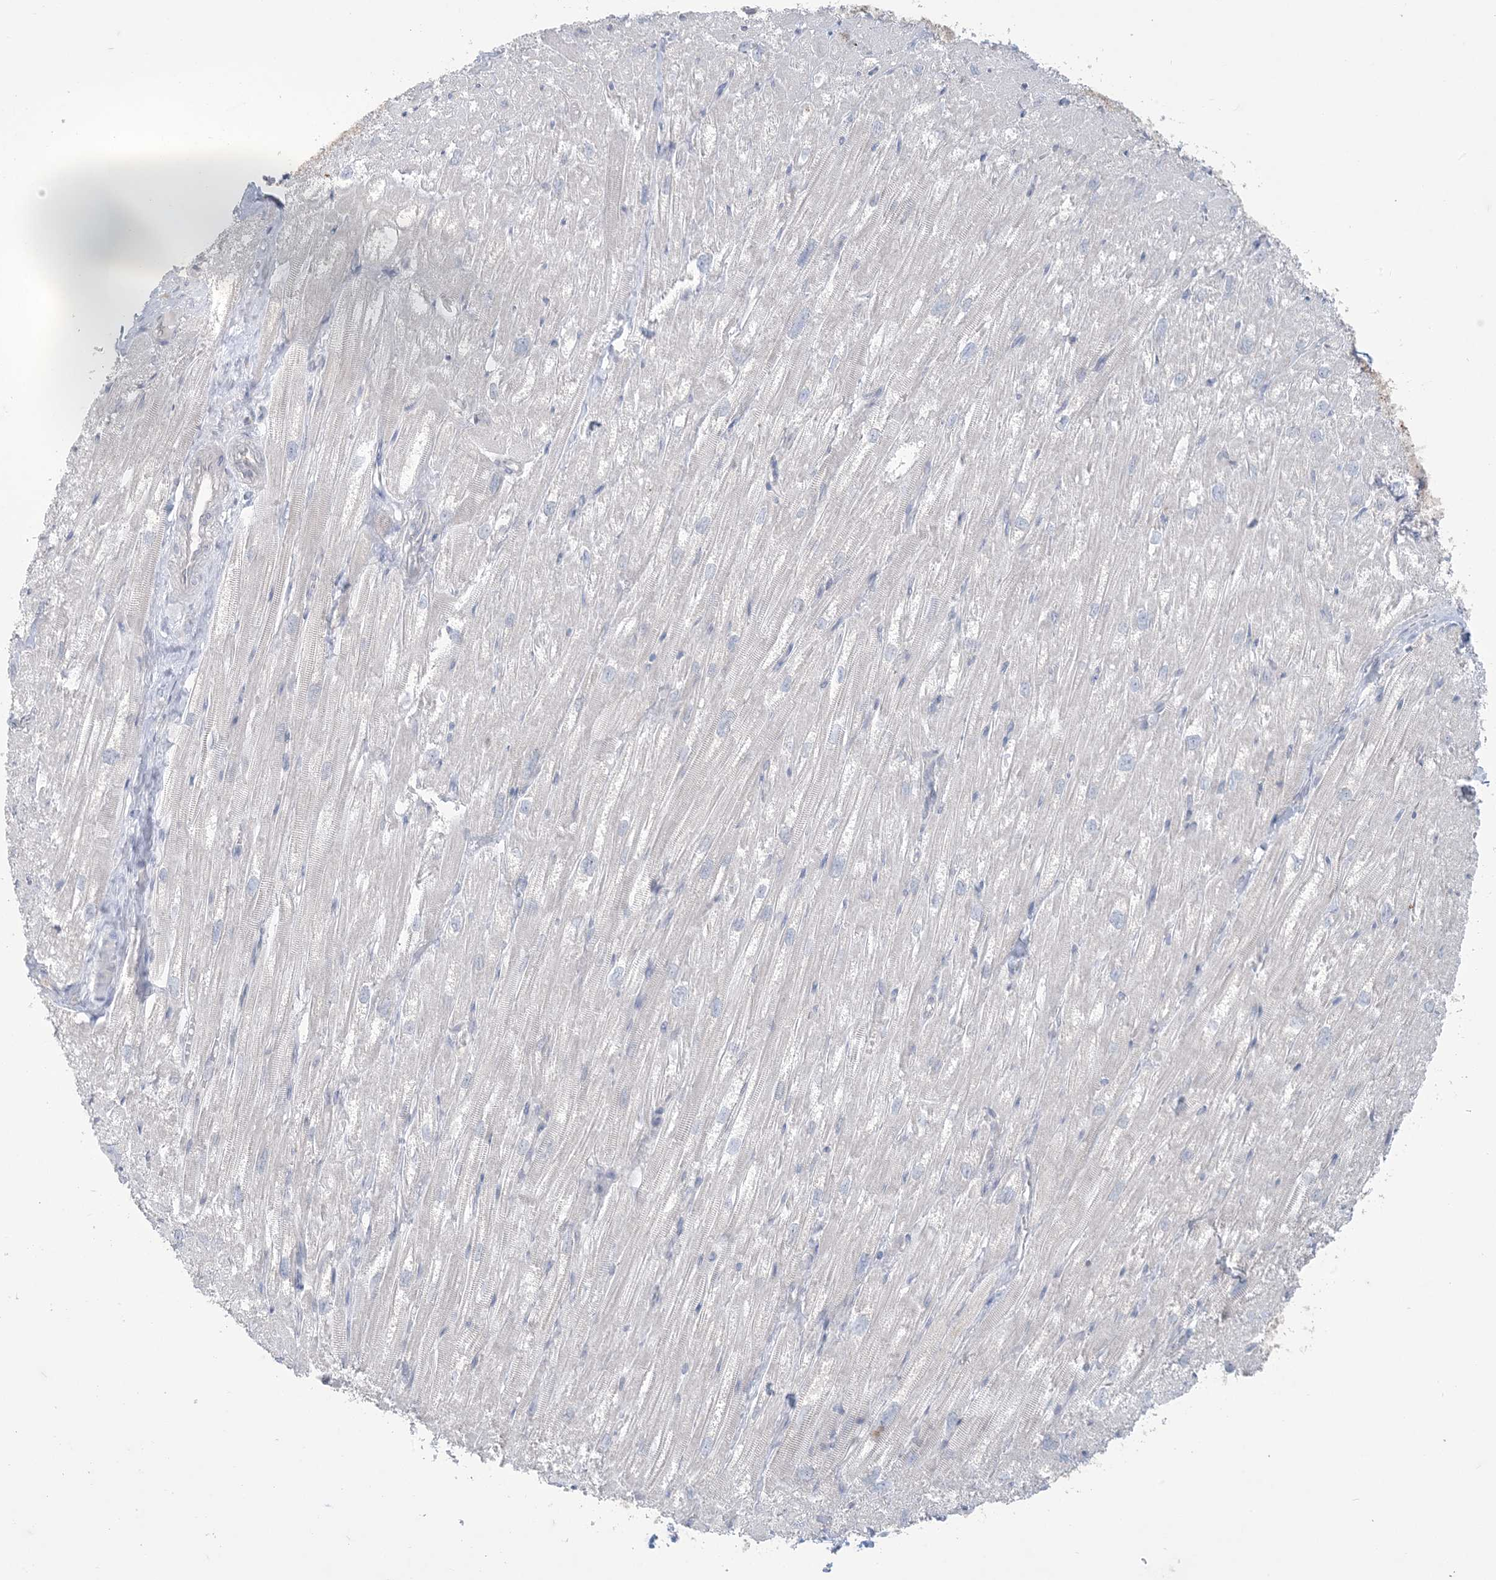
{"staining": {"intensity": "weak", "quantity": "<25%", "location": "cytoplasmic/membranous"}, "tissue": "heart muscle", "cell_type": "Cardiomyocytes", "image_type": "normal", "snomed": [{"axis": "morphology", "description": "Normal tissue, NOS"}, {"axis": "topography", "description": "Heart"}], "caption": "Image shows no protein expression in cardiomyocytes of normal heart muscle. The staining was performed using DAB (3,3'-diaminobenzidine) to visualize the protein expression in brown, while the nuclei were stained in blue with hematoxylin (Magnification: 20x).", "gene": "KIF3A", "patient": {"sex": "male", "age": 50}}